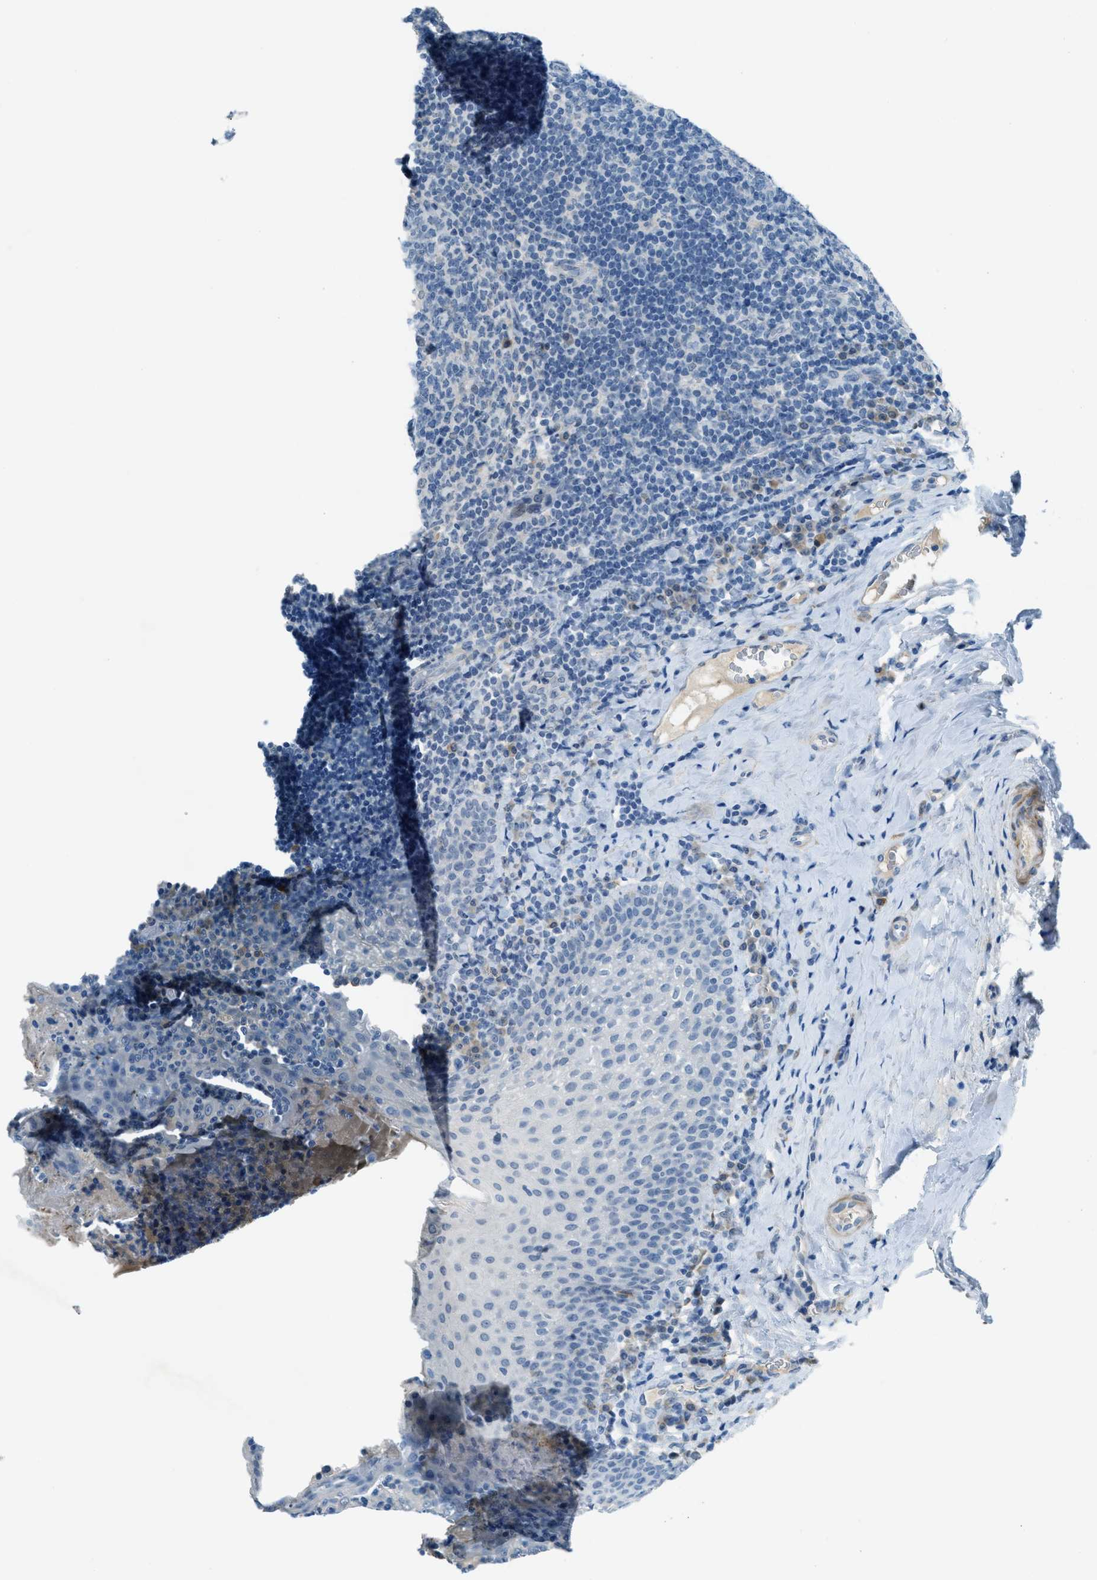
{"staining": {"intensity": "negative", "quantity": "none", "location": "none"}, "tissue": "tonsil", "cell_type": "Germinal center cells", "image_type": "normal", "snomed": [{"axis": "morphology", "description": "Normal tissue, NOS"}, {"axis": "topography", "description": "Tonsil"}], "caption": "This micrograph is of benign tonsil stained with IHC to label a protein in brown with the nuclei are counter-stained blue. There is no positivity in germinal center cells.", "gene": "KLHL8", "patient": {"sex": "male", "age": 17}}